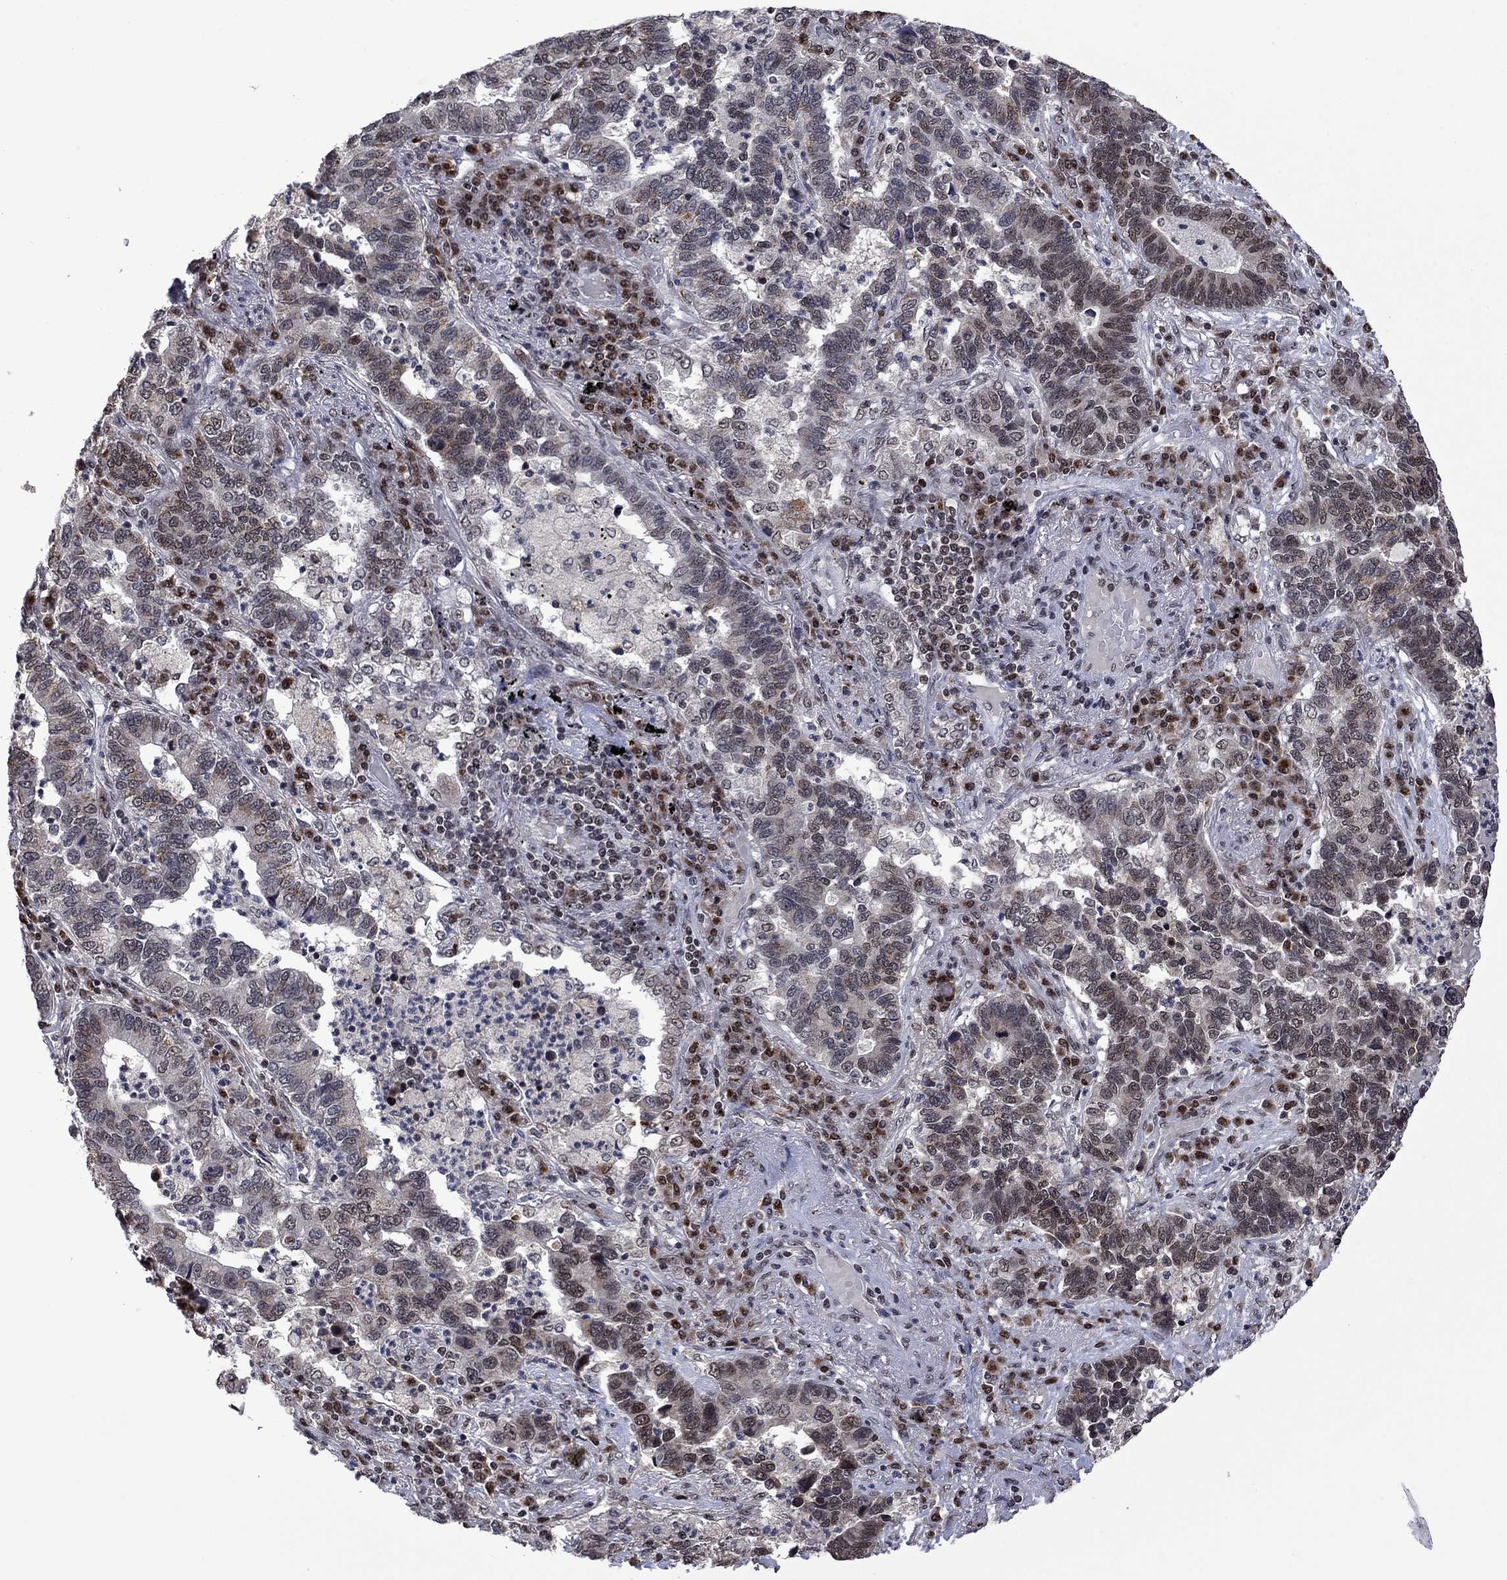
{"staining": {"intensity": "negative", "quantity": "none", "location": "none"}, "tissue": "lung cancer", "cell_type": "Tumor cells", "image_type": "cancer", "snomed": [{"axis": "morphology", "description": "Adenocarcinoma, NOS"}, {"axis": "topography", "description": "Lung"}], "caption": "Lung cancer was stained to show a protein in brown. There is no significant staining in tumor cells. Nuclei are stained in blue.", "gene": "FBL", "patient": {"sex": "female", "age": 57}}